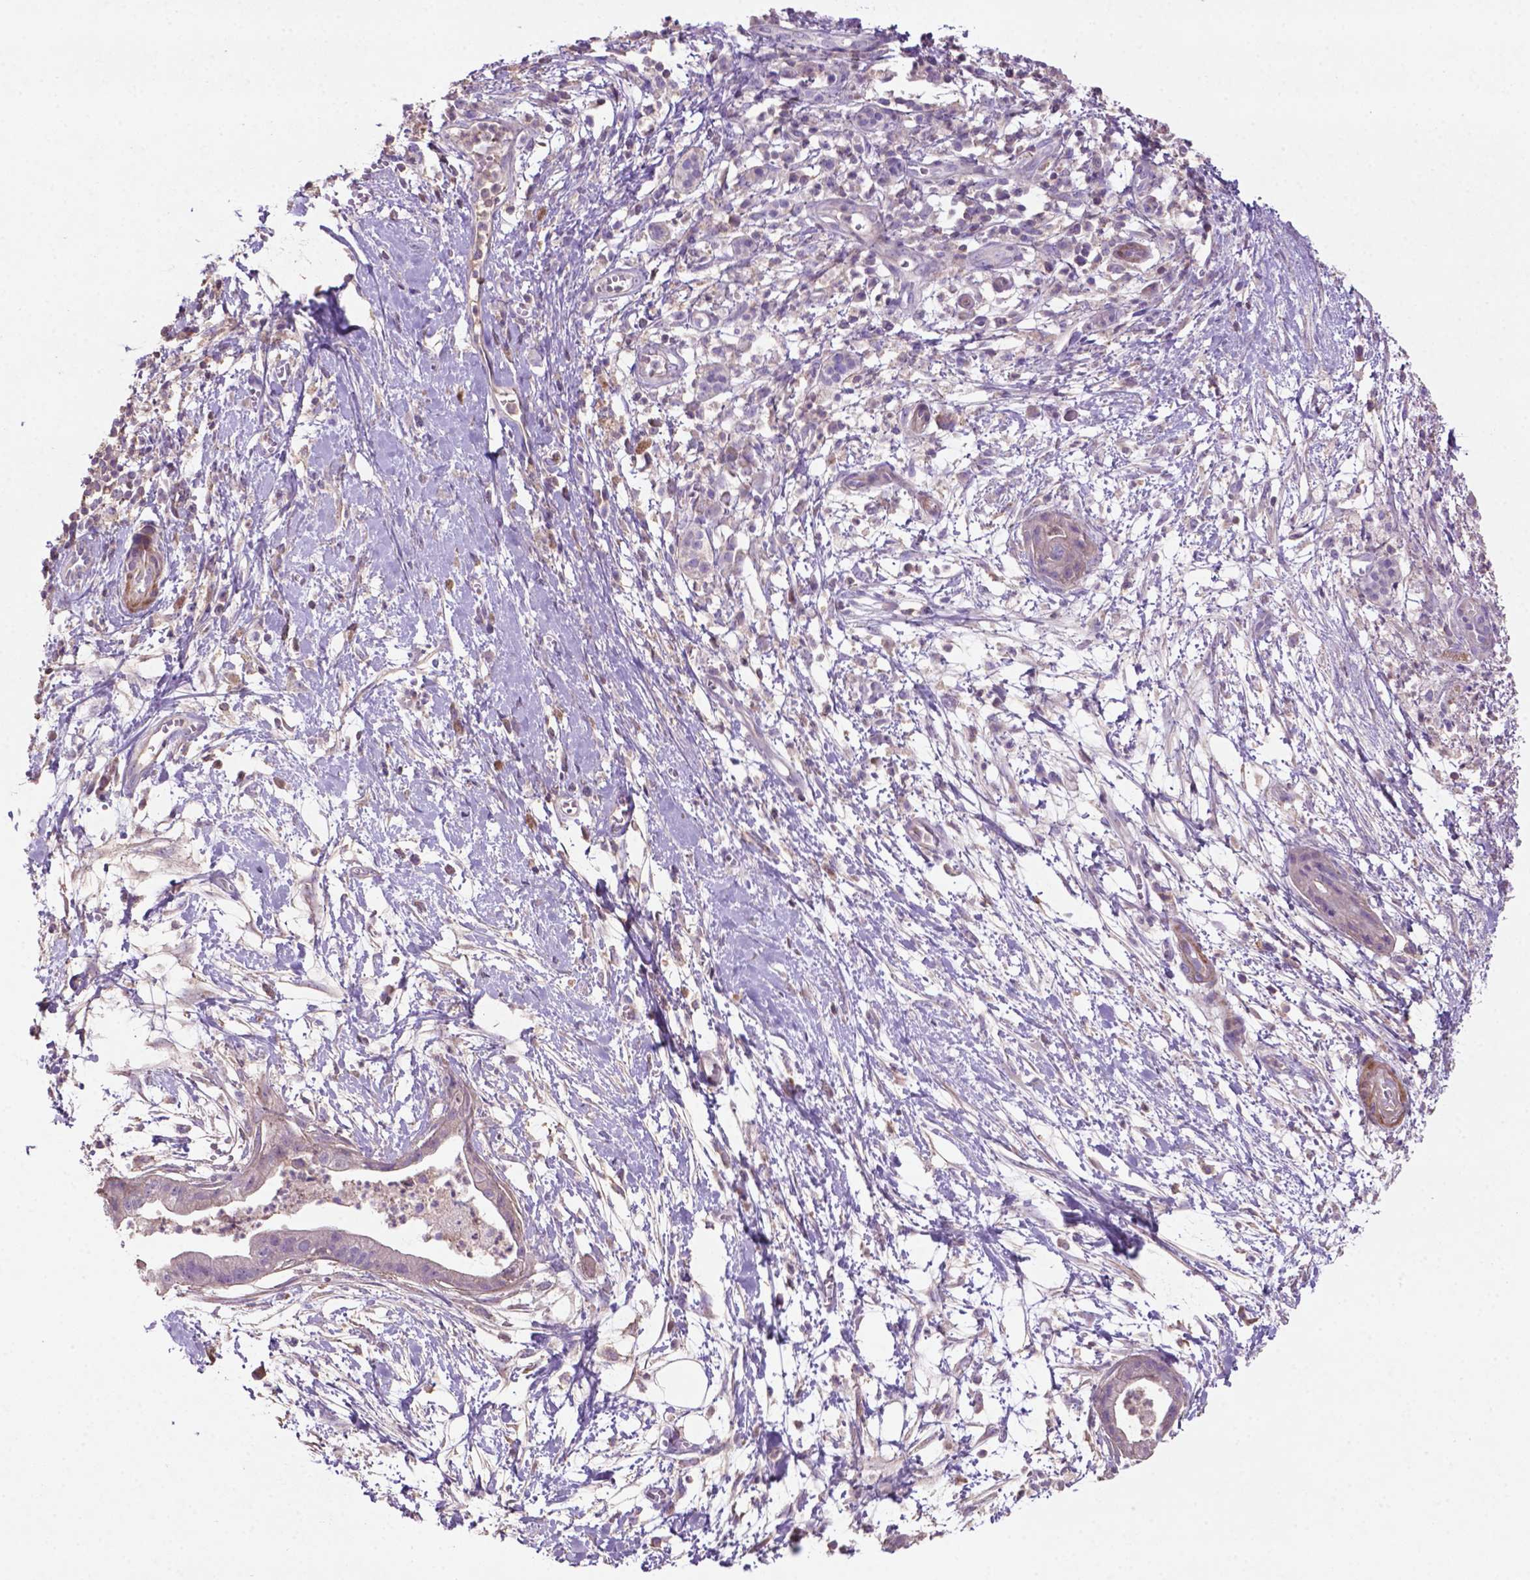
{"staining": {"intensity": "negative", "quantity": "none", "location": "none"}, "tissue": "pancreatic cancer", "cell_type": "Tumor cells", "image_type": "cancer", "snomed": [{"axis": "morphology", "description": "Normal tissue, NOS"}, {"axis": "morphology", "description": "Adenocarcinoma, NOS"}, {"axis": "topography", "description": "Lymph node"}, {"axis": "topography", "description": "Pancreas"}], "caption": "The IHC photomicrograph has no significant positivity in tumor cells of adenocarcinoma (pancreatic) tissue.", "gene": "BMP4", "patient": {"sex": "female", "age": 58}}